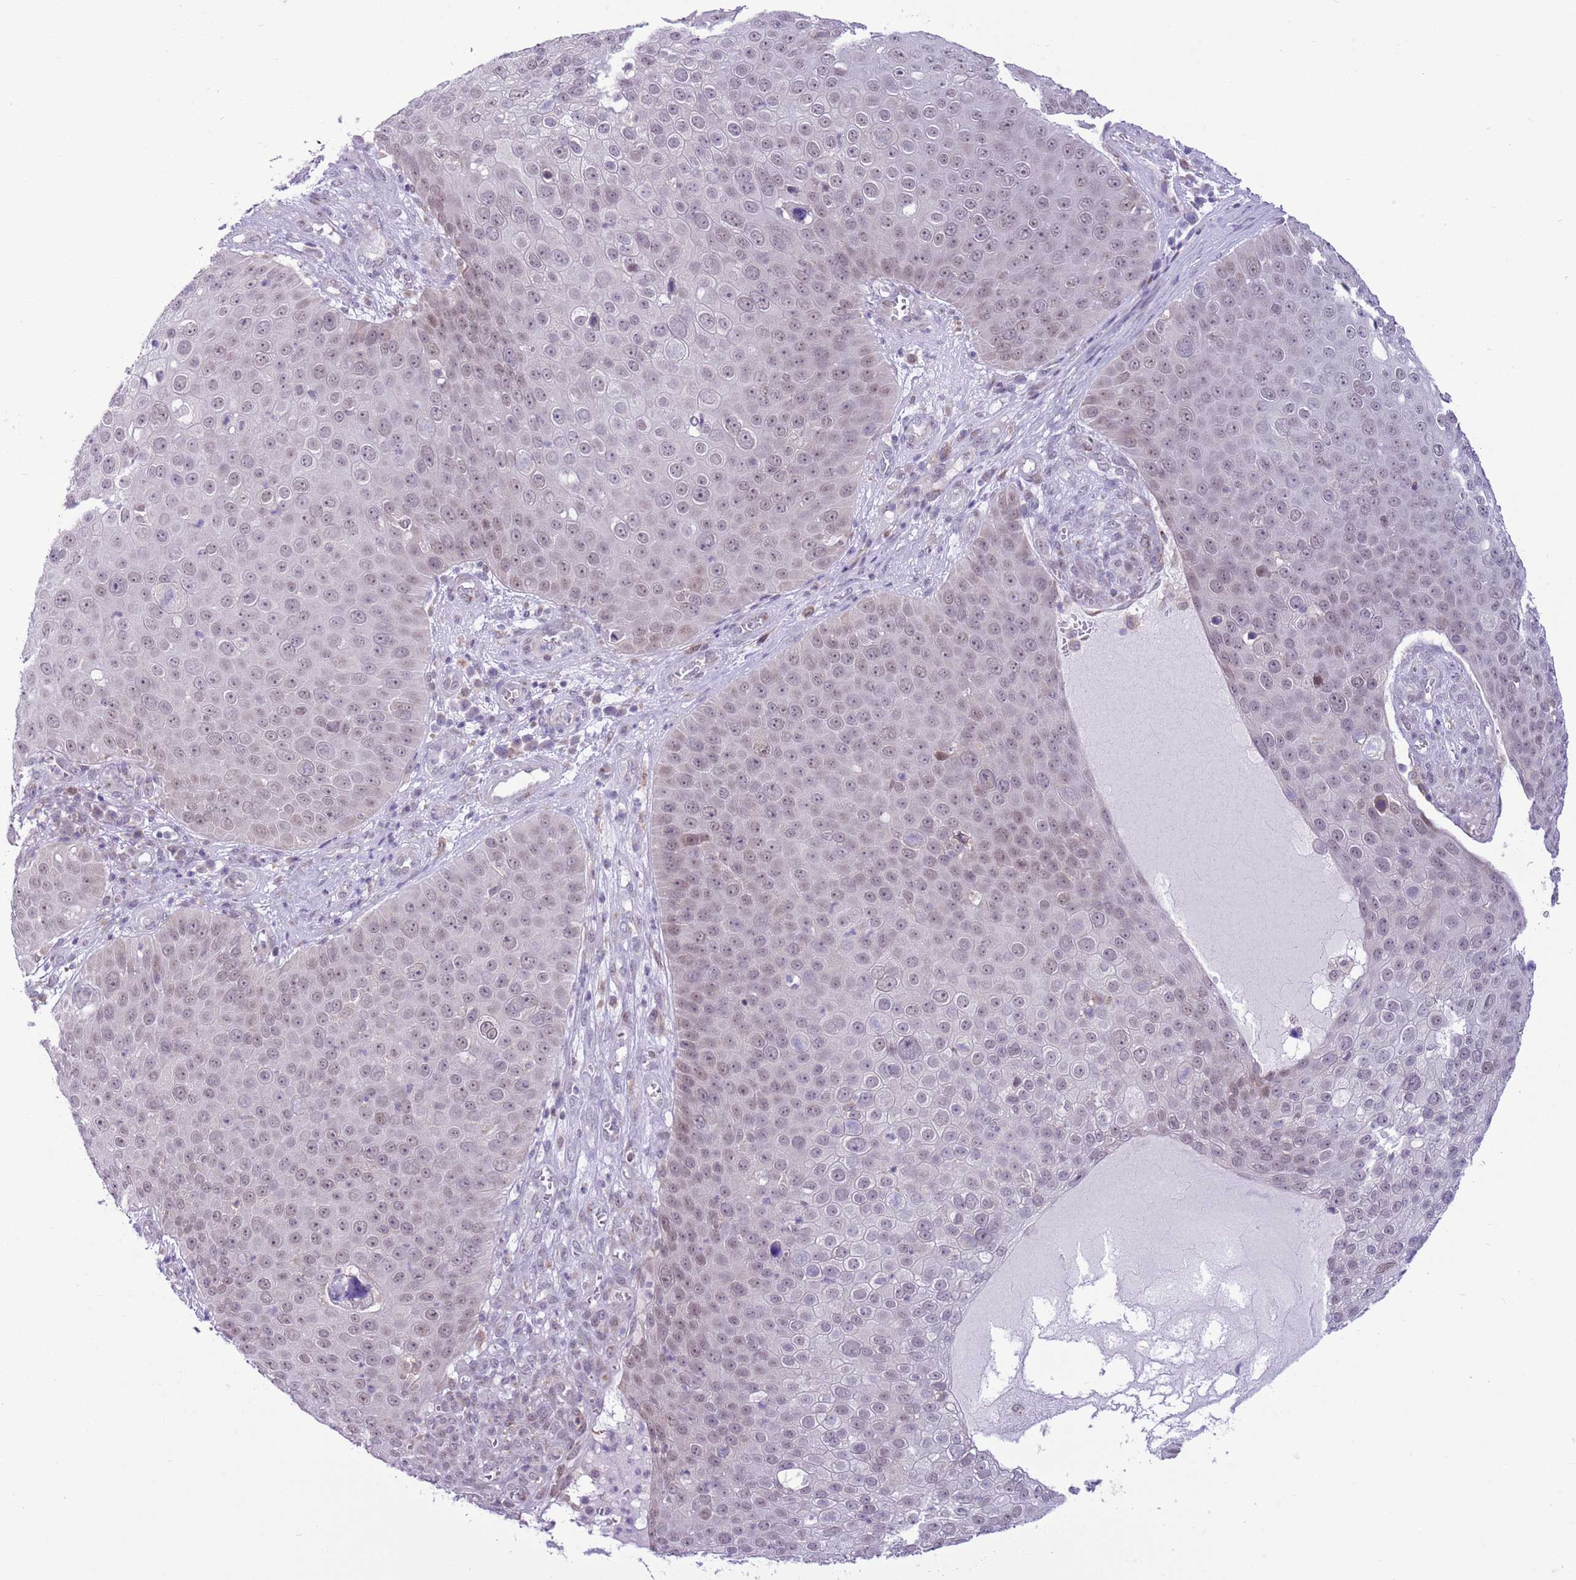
{"staining": {"intensity": "weak", "quantity": "25%-75%", "location": "nuclear"}, "tissue": "skin cancer", "cell_type": "Tumor cells", "image_type": "cancer", "snomed": [{"axis": "morphology", "description": "Squamous cell carcinoma, NOS"}, {"axis": "topography", "description": "Skin"}], "caption": "Immunohistochemical staining of human skin cancer (squamous cell carcinoma) demonstrates weak nuclear protein positivity in approximately 25%-75% of tumor cells.", "gene": "ZNF576", "patient": {"sex": "male", "age": 71}}